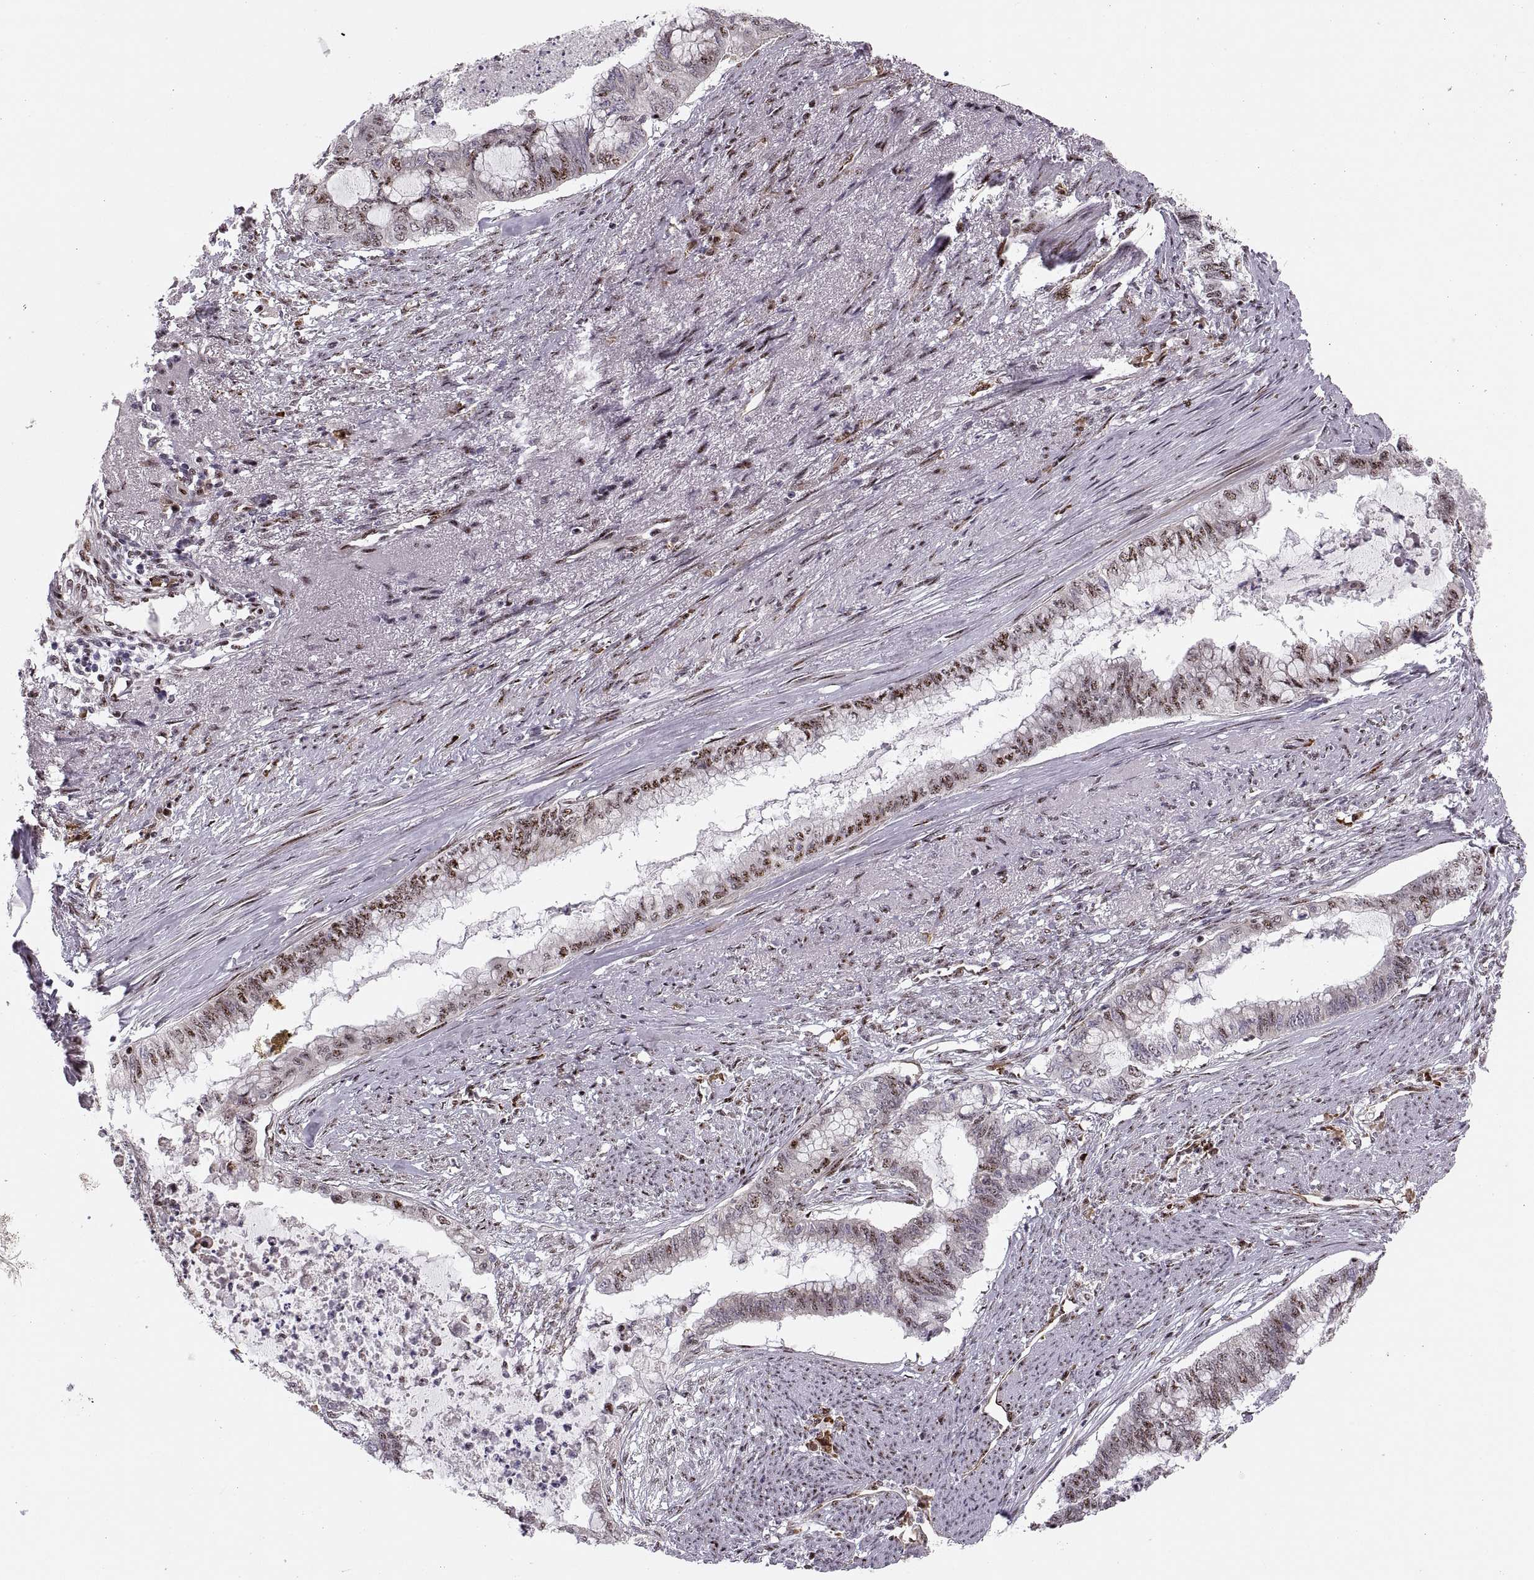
{"staining": {"intensity": "moderate", "quantity": "25%-75%", "location": "nuclear"}, "tissue": "endometrial cancer", "cell_type": "Tumor cells", "image_type": "cancer", "snomed": [{"axis": "morphology", "description": "Adenocarcinoma, NOS"}, {"axis": "topography", "description": "Endometrium"}], "caption": "Approximately 25%-75% of tumor cells in endometrial cancer (adenocarcinoma) show moderate nuclear protein expression as visualized by brown immunohistochemical staining.", "gene": "ZCCHC17", "patient": {"sex": "female", "age": 79}}